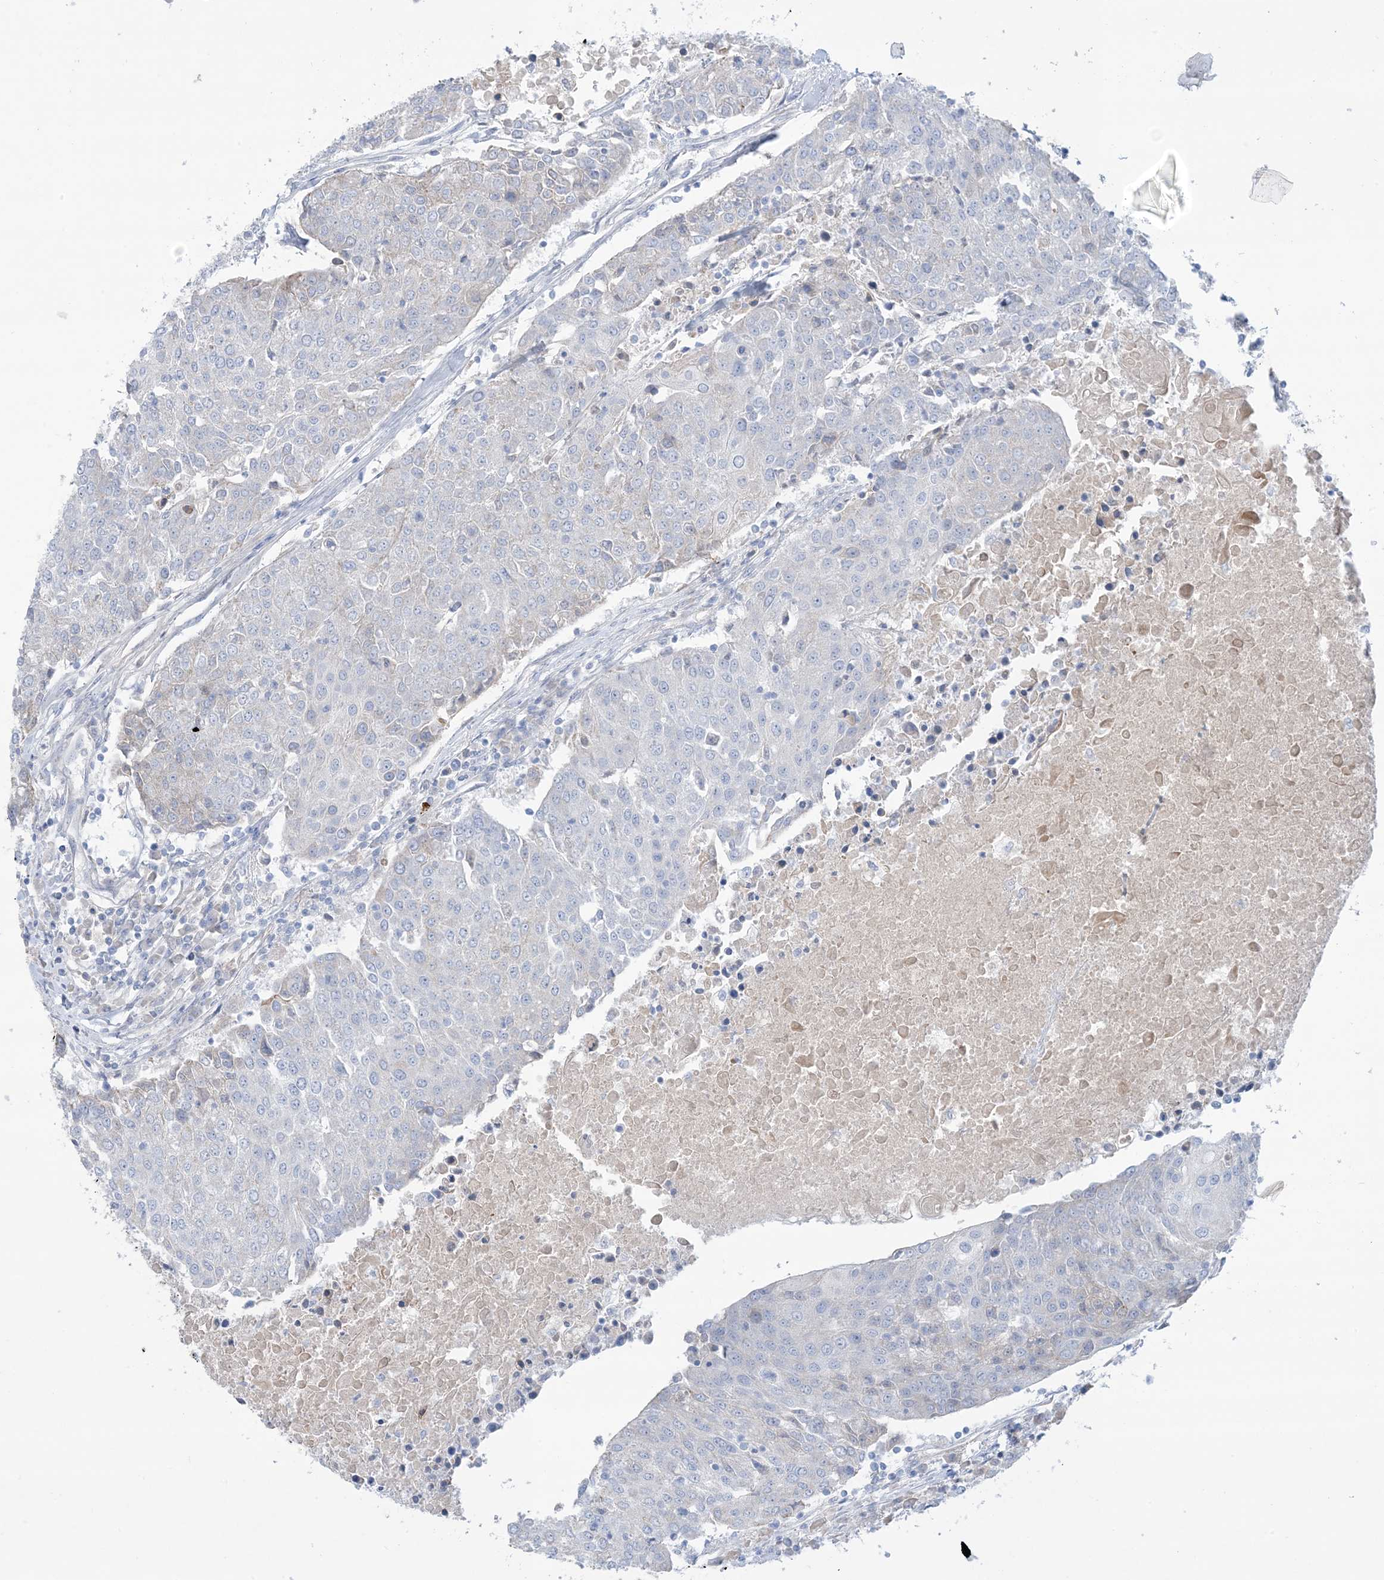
{"staining": {"intensity": "negative", "quantity": "none", "location": "none"}, "tissue": "urothelial cancer", "cell_type": "Tumor cells", "image_type": "cancer", "snomed": [{"axis": "morphology", "description": "Urothelial carcinoma, High grade"}, {"axis": "topography", "description": "Urinary bladder"}], "caption": "High-grade urothelial carcinoma was stained to show a protein in brown. There is no significant staining in tumor cells. The staining is performed using DAB (3,3'-diaminobenzidine) brown chromogen with nuclei counter-stained in using hematoxylin.", "gene": "ATP11C", "patient": {"sex": "female", "age": 85}}